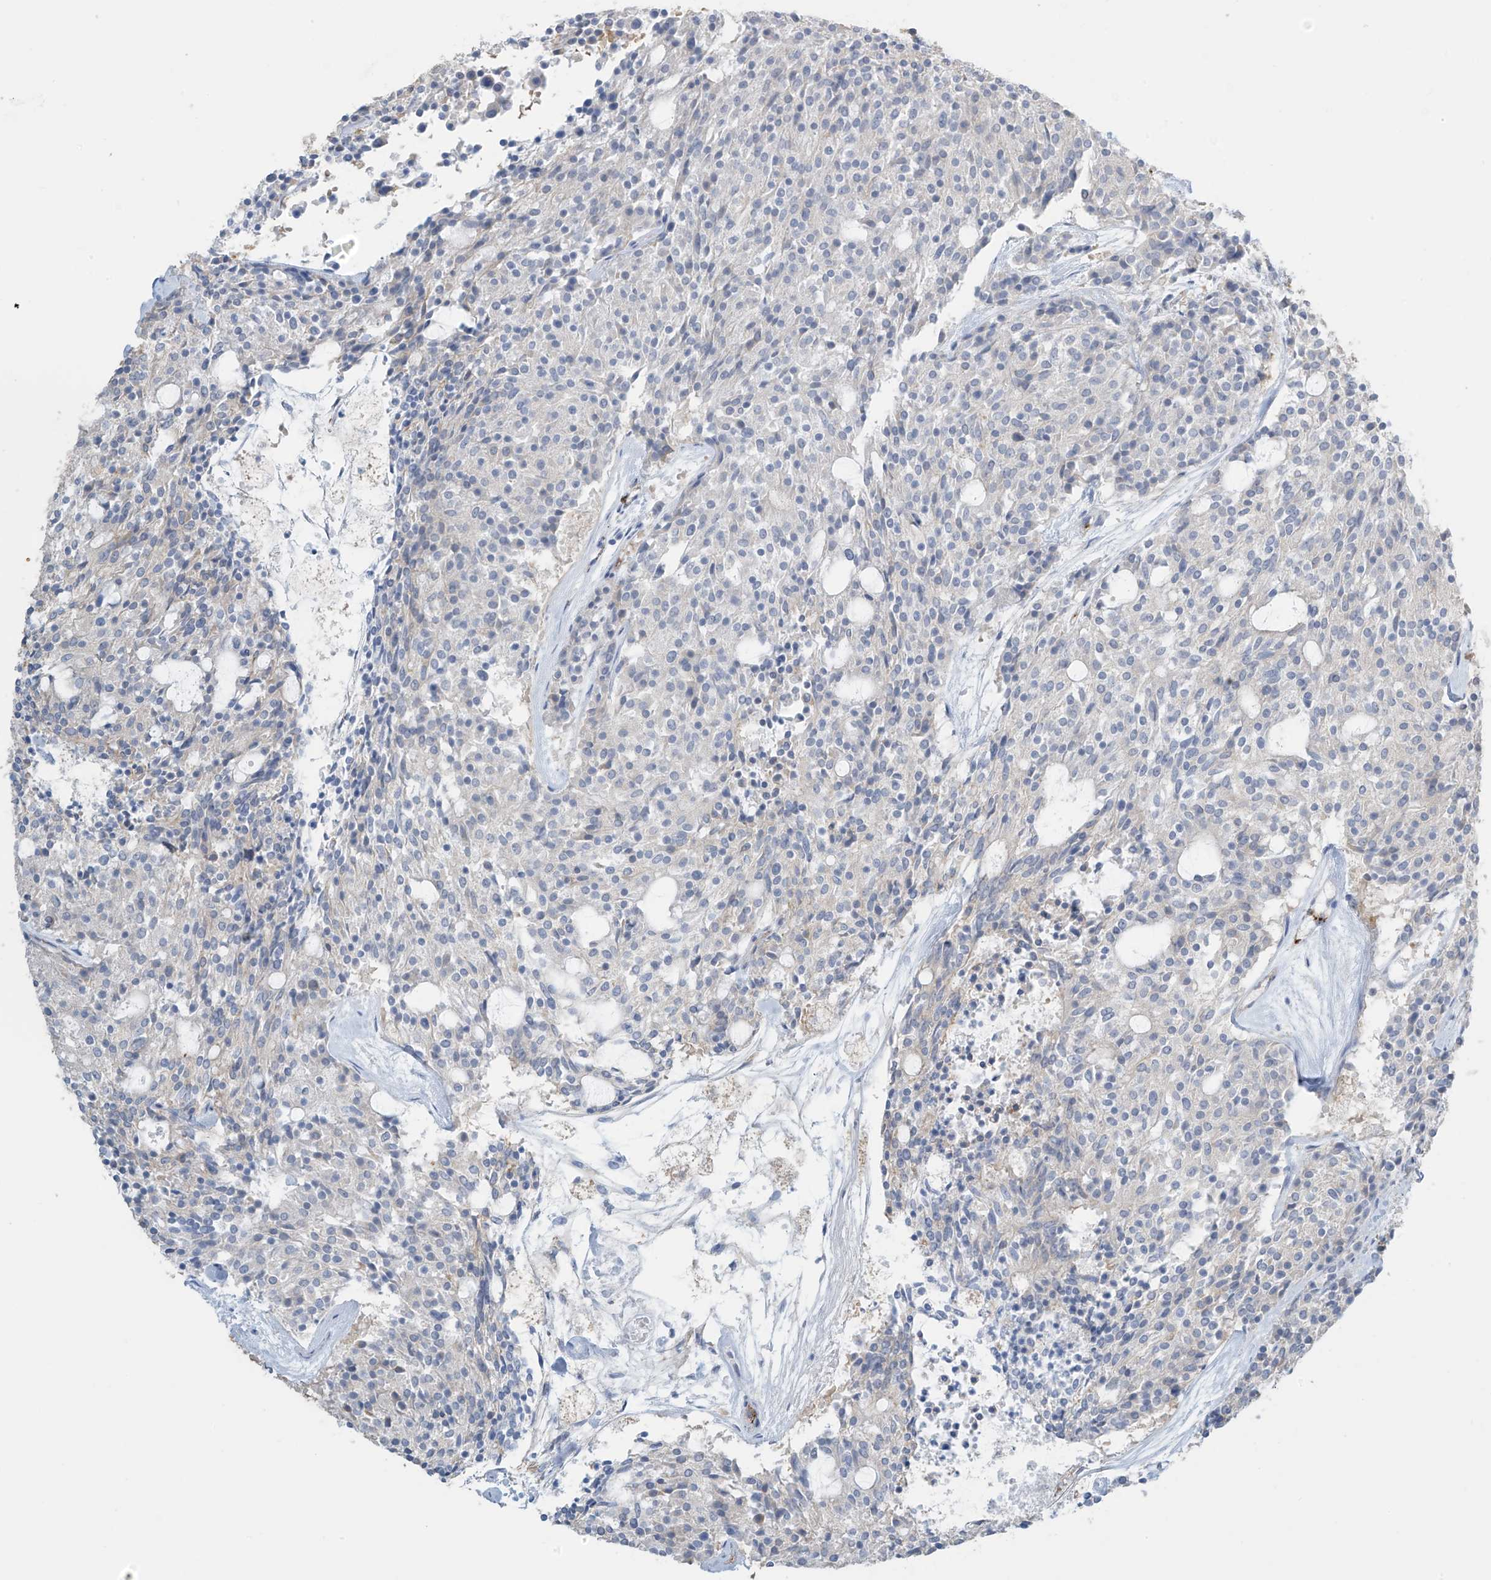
{"staining": {"intensity": "negative", "quantity": "none", "location": "none"}, "tissue": "carcinoid", "cell_type": "Tumor cells", "image_type": "cancer", "snomed": [{"axis": "morphology", "description": "Carcinoid, malignant, NOS"}, {"axis": "topography", "description": "Pancreas"}], "caption": "Tumor cells show no significant expression in malignant carcinoid. (DAB immunohistochemistry (IHC) with hematoxylin counter stain).", "gene": "ZNF846", "patient": {"sex": "female", "age": 54}}